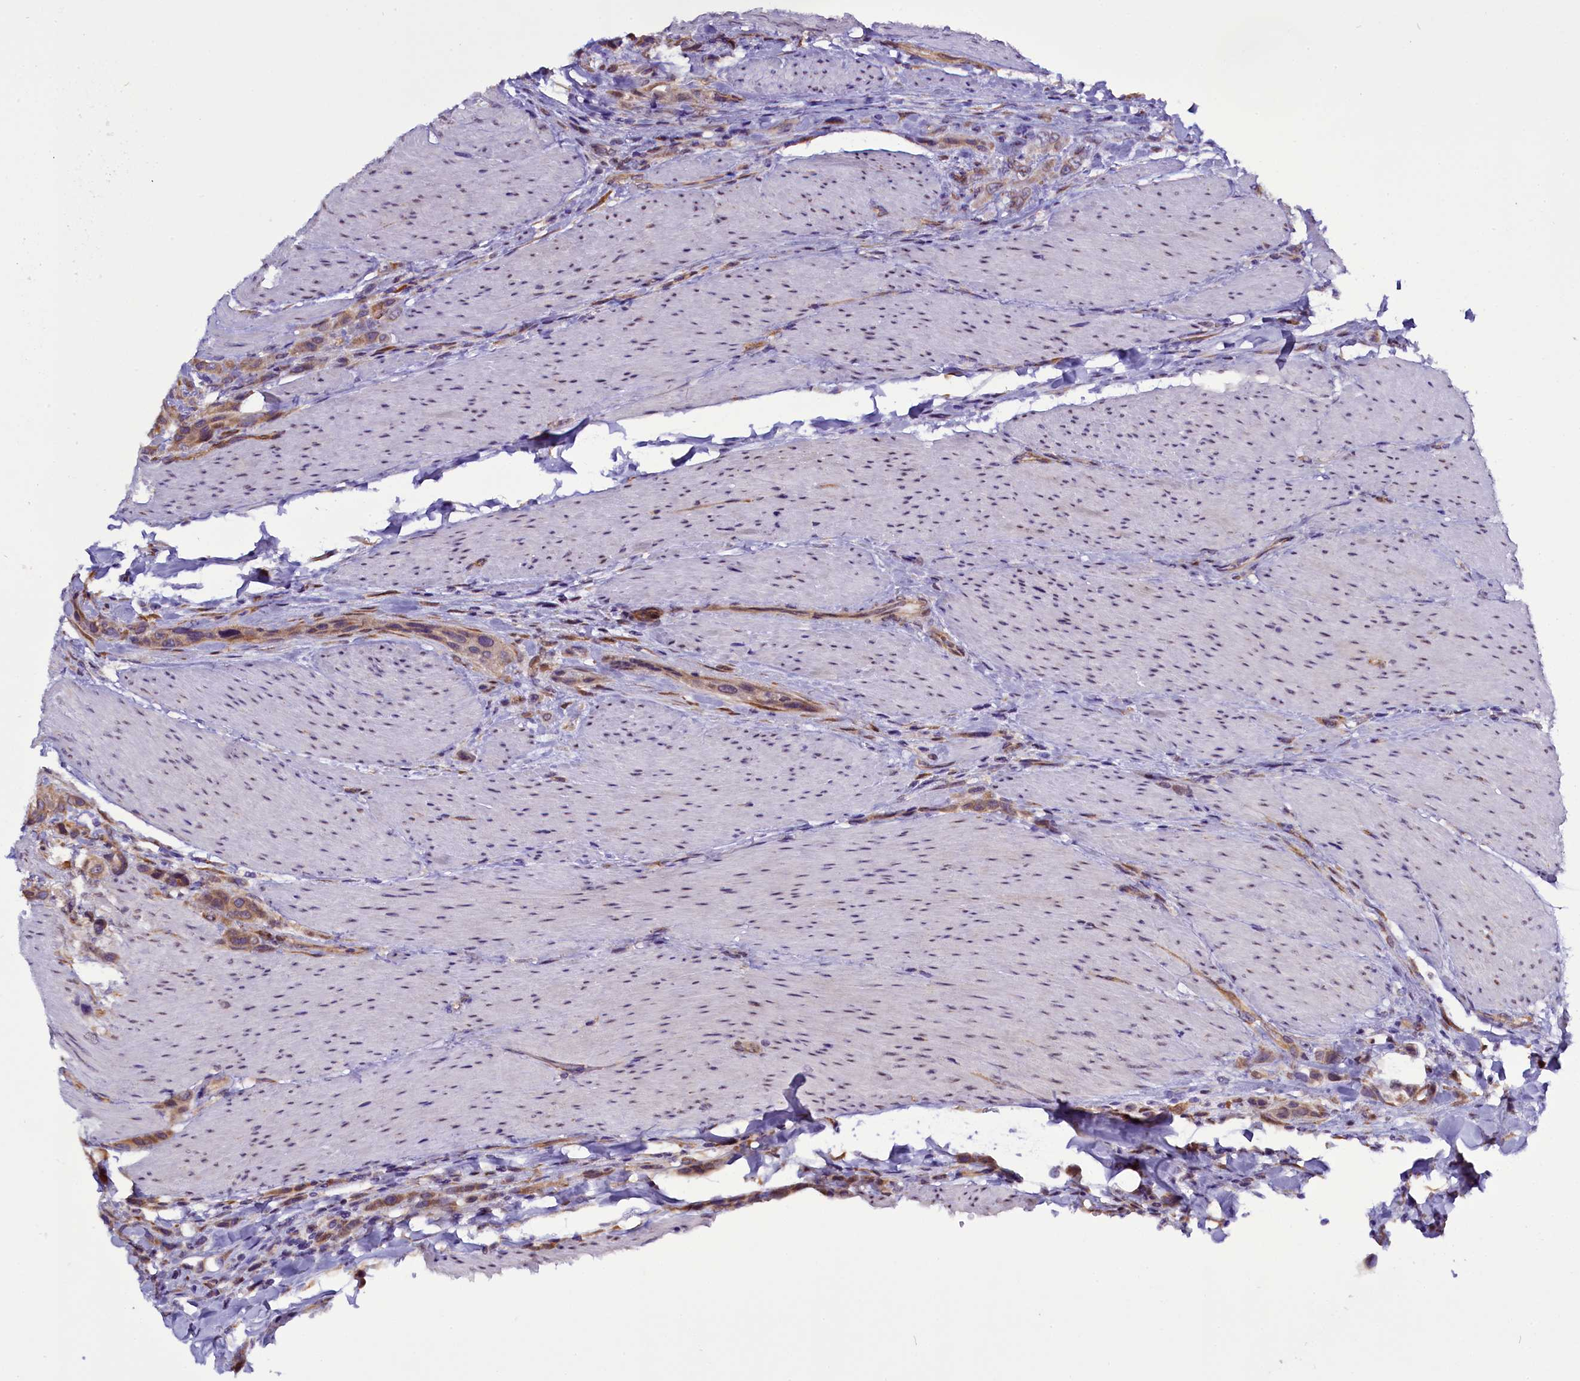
{"staining": {"intensity": "moderate", "quantity": ">75%", "location": "cytoplasmic/membranous"}, "tissue": "urothelial cancer", "cell_type": "Tumor cells", "image_type": "cancer", "snomed": [{"axis": "morphology", "description": "Urothelial carcinoma, High grade"}, {"axis": "topography", "description": "Urinary bladder"}], "caption": "There is medium levels of moderate cytoplasmic/membranous staining in tumor cells of urothelial cancer, as demonstrated by immunohistochemical staining (brown color).", "gene": "UACA", "patient": {"sex": "male", "age": 50}}